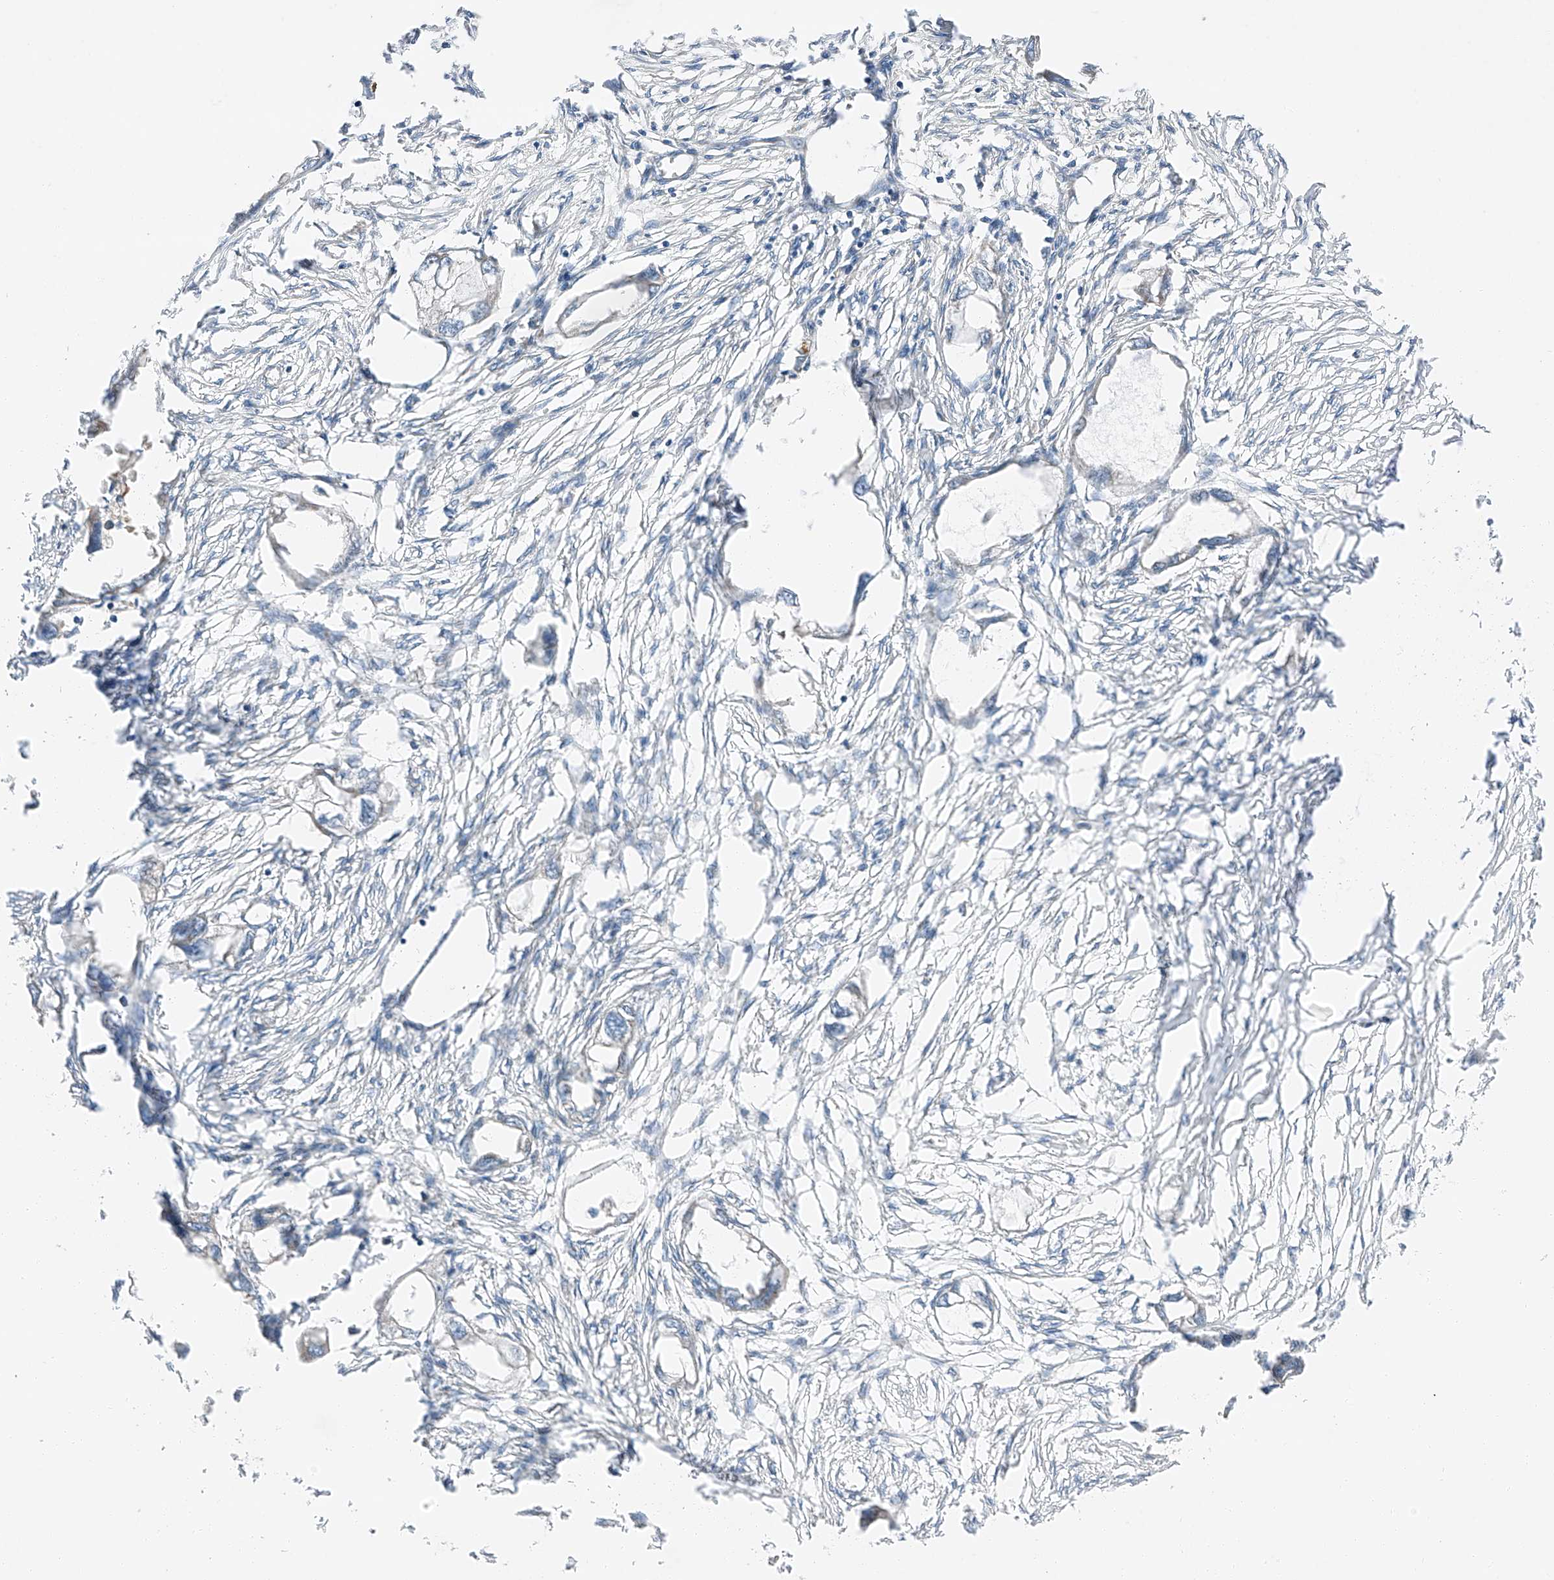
{"staining": {"intensity": "negative", "quantity": "none", "location": "none"}, "tissue": "endometrial cancer", "cell_type": "Tumor cells", "image_type": "cancer", "snomed": [{"axis": "morphology", "description": "Adenocarcinoma, NOS"}, {"axis": "morphology", "description": "Adenocarcinoma, metastatic, NOS"}, {"axis": "topography", "description": "Adipose tissue"}, {"axis": "topography", "description": "Endometrium"}], "caption": "Immunohistochemistry micrograph of neoplastic tissue: human endometrial metastatic adenocarcinoma stained with DAB exhibits no significant protein expression in tumor cells.", "gene": "ZC3H15", "patient": {"sex": "female", "age": 67}}